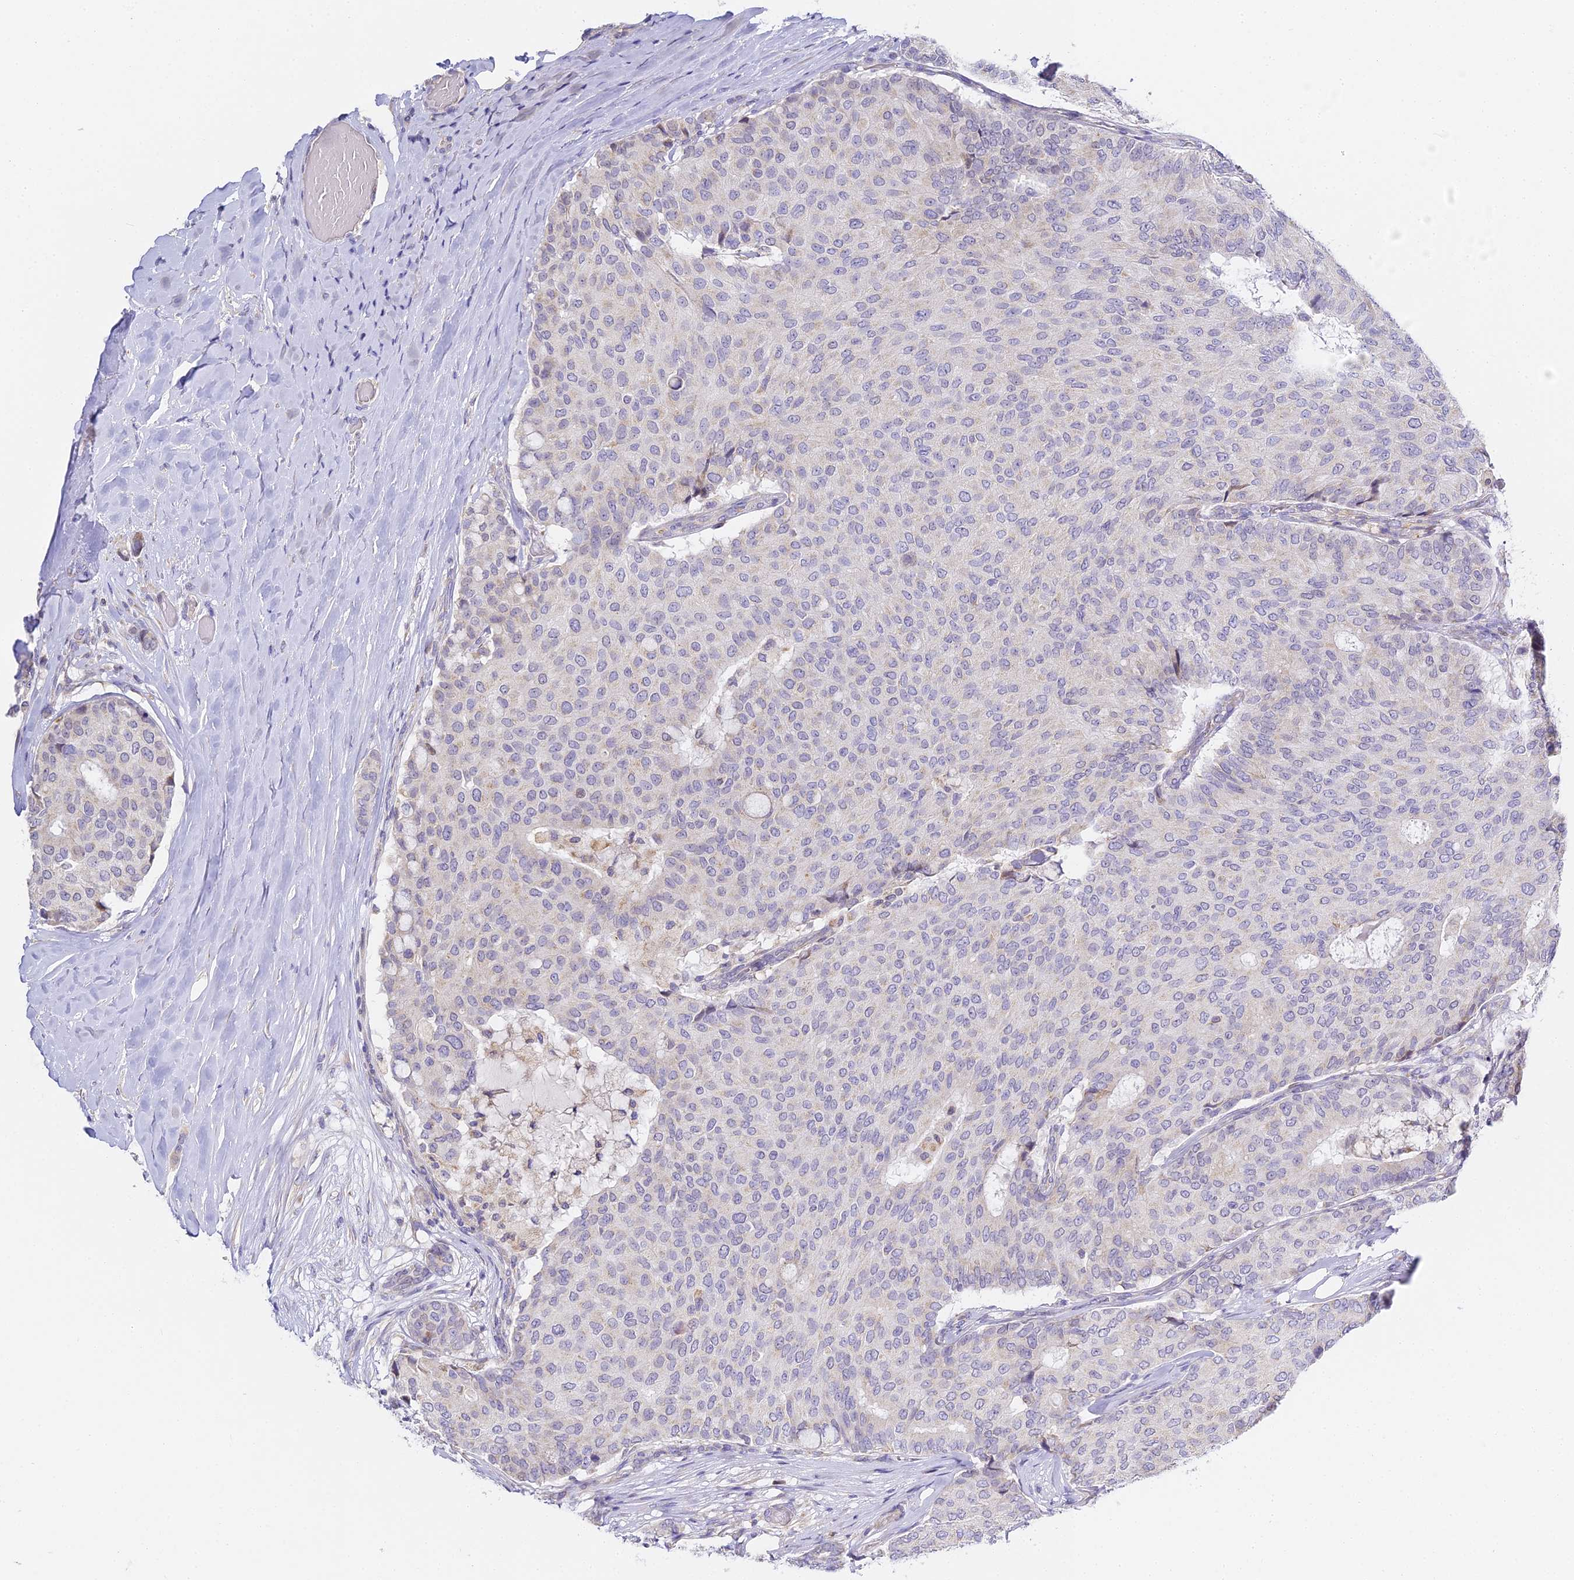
{"staining": {"intensity": "negative", "quantity": "none", "location": "none"}, "tissue": "breast cancer", "cell_type": "Tumor cells", "image_type": "cancer", "snomed": [{"axis": "morphology", "description": "Duct carcinoma"}, {"axis": "topography", "description": "Breast"}], "caption": "Immunohistochemical staining of breast cancer (infiltrating ductal carcinoma) displays no significant positivity in tumor cells.", "gene": "SERP1", "patient": {"sex": "female", "age": 75}}